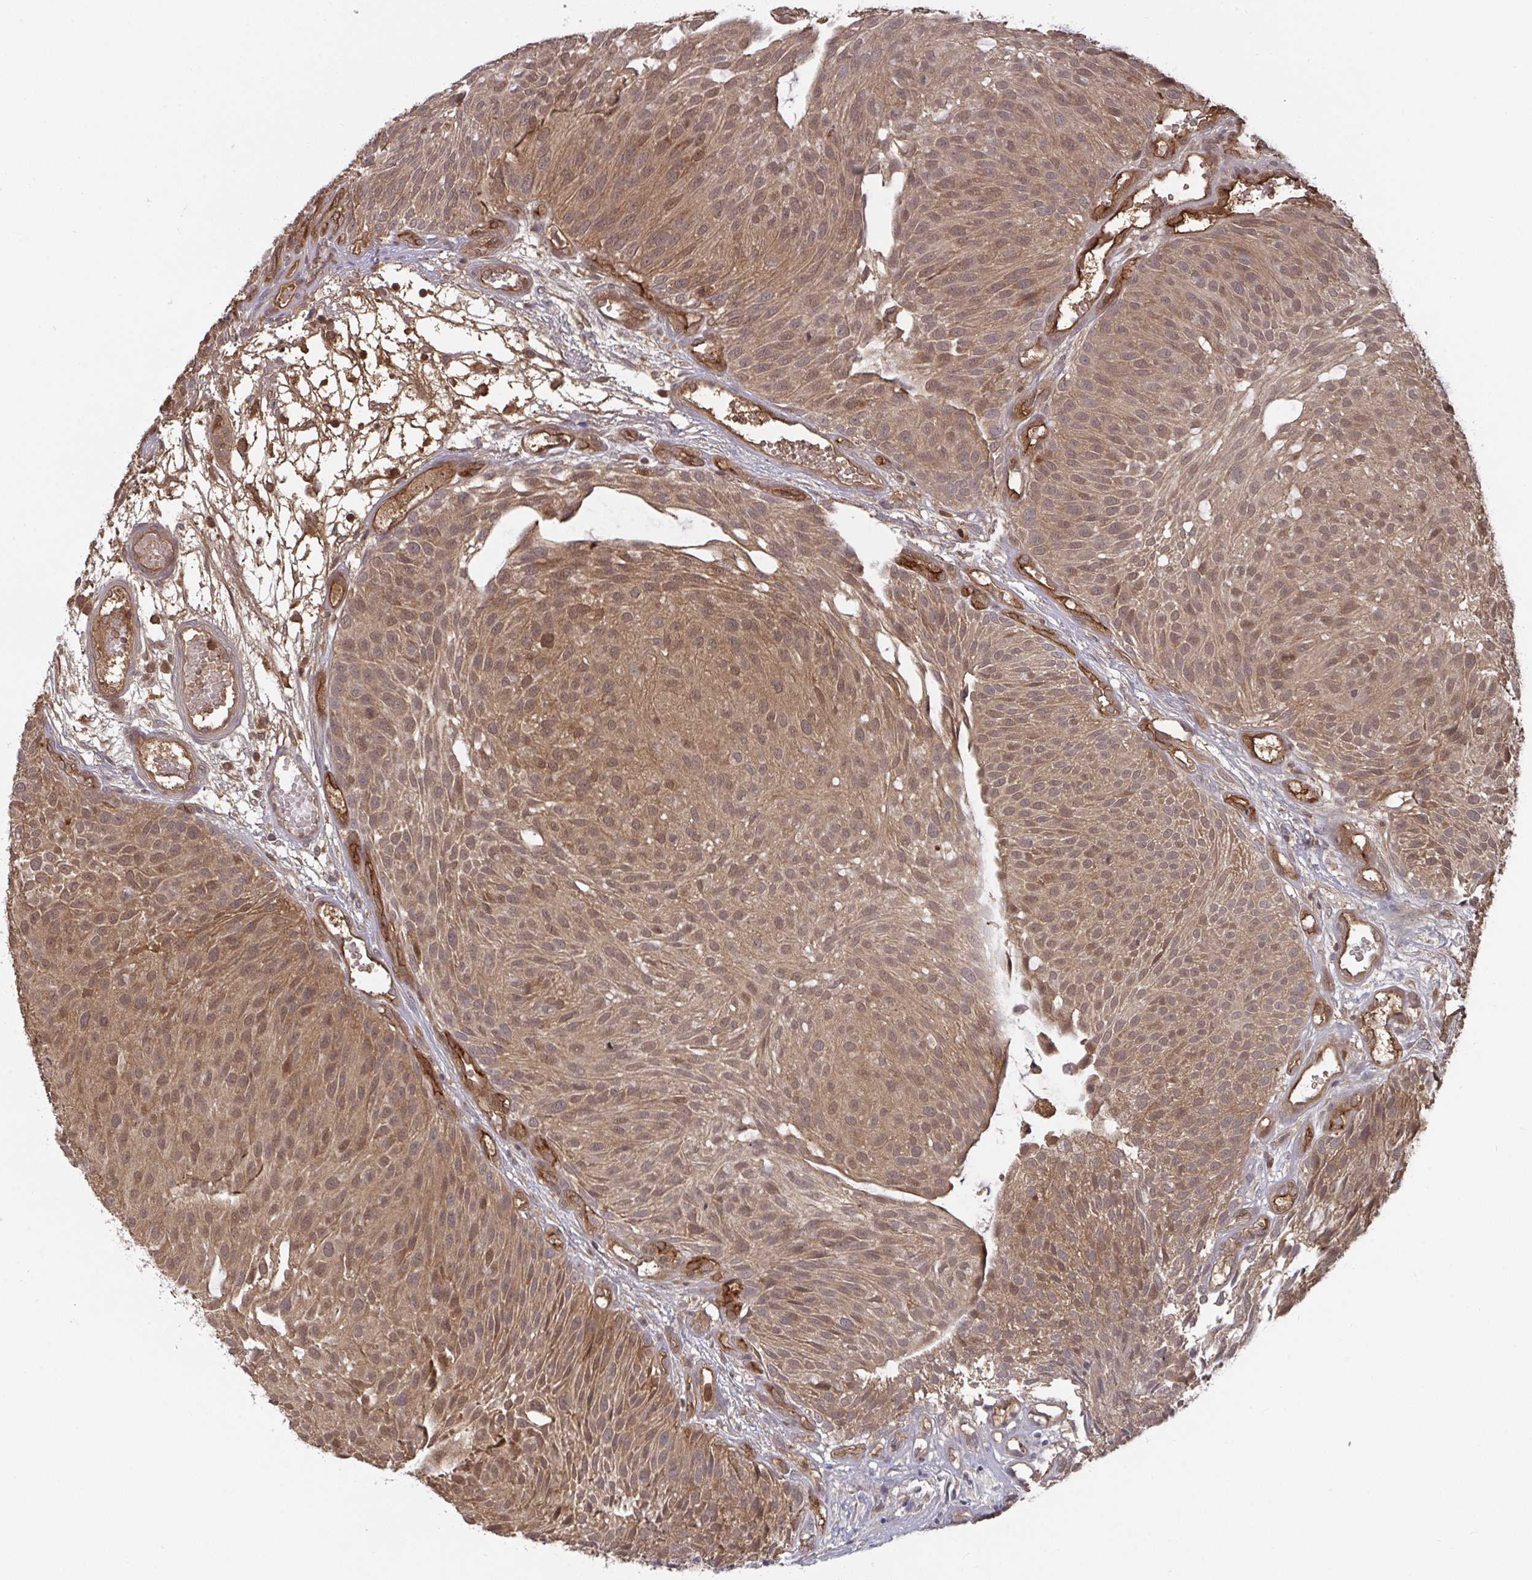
{"staining": {"intensity": "moderate", "quantity": ">75%", "location": "cytoplasmic/membranous,nuclear"}, "tissue": "urothelial cancer", "cell_type": "Tumor cells", "image_type": "cancer", "snomed": [{"axis": "morphology", "description": "Urothelial carcinoma, NOS"}, {"axis": "topography", "description": "Urinary bladder"}], "caption": "This image demonstrates transitional cell carcinoma stained with IHC to label a protein in brown. The cytoplasmic/membranous and nuclear of tumor cells show moderate positivity for the protein. Nuclei are counter-stained blue.", "gene": "TIGAR", "patient": {"sex": "male", "age": 84}}